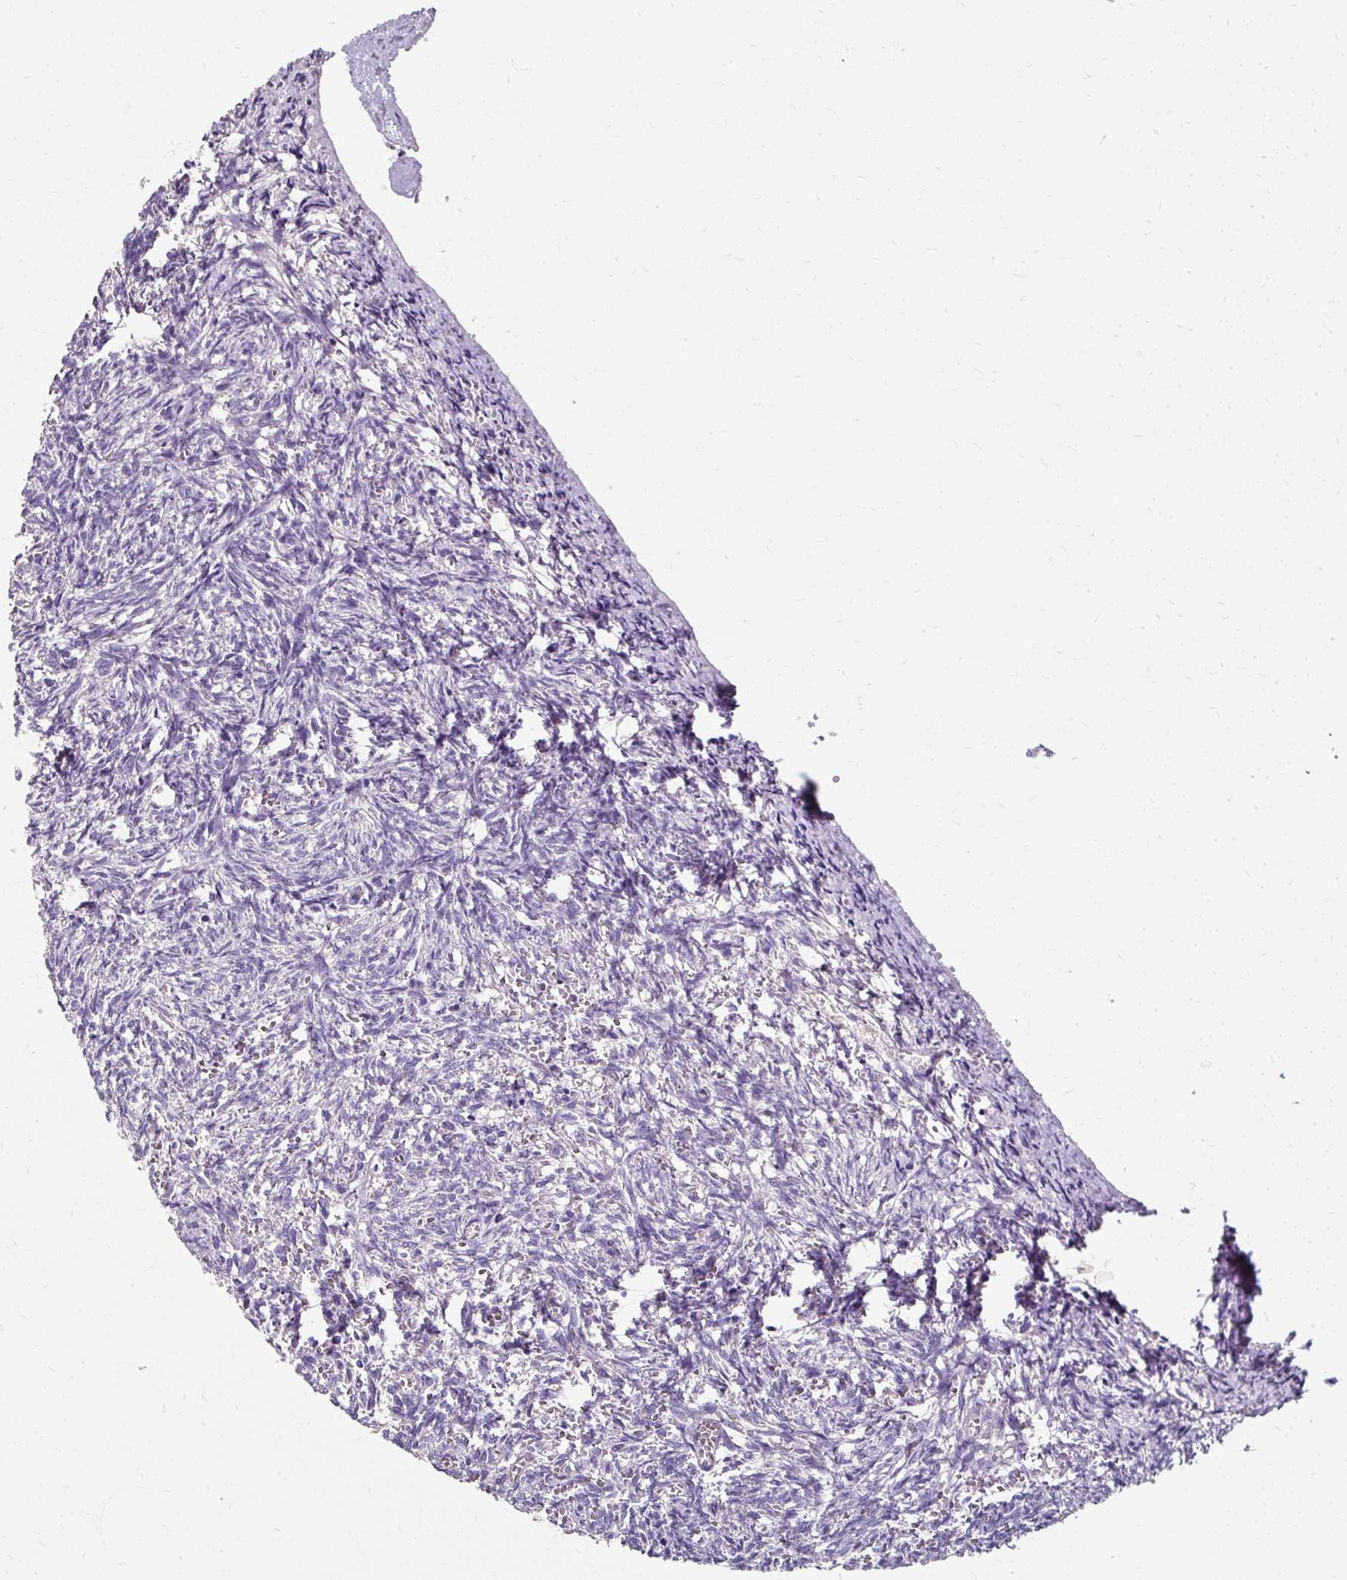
{"staining": {"intensity": "negative", "quantity": "none", "location": "none"}, "tissue": "ovary", "cell_type": "Follicle cells", "image_type": "normal", "snomed": [{"axis": "morphology", "description": "Normal tissue, NOS"}, {"axis": "topography", "description": "Ovary"}], "caption": "Immunohistochemical staining of normal human ovary reveals no significant staining in follicle cells.", "gene": "KLHL24", "patient": {"sex": "female", "age": 67}}